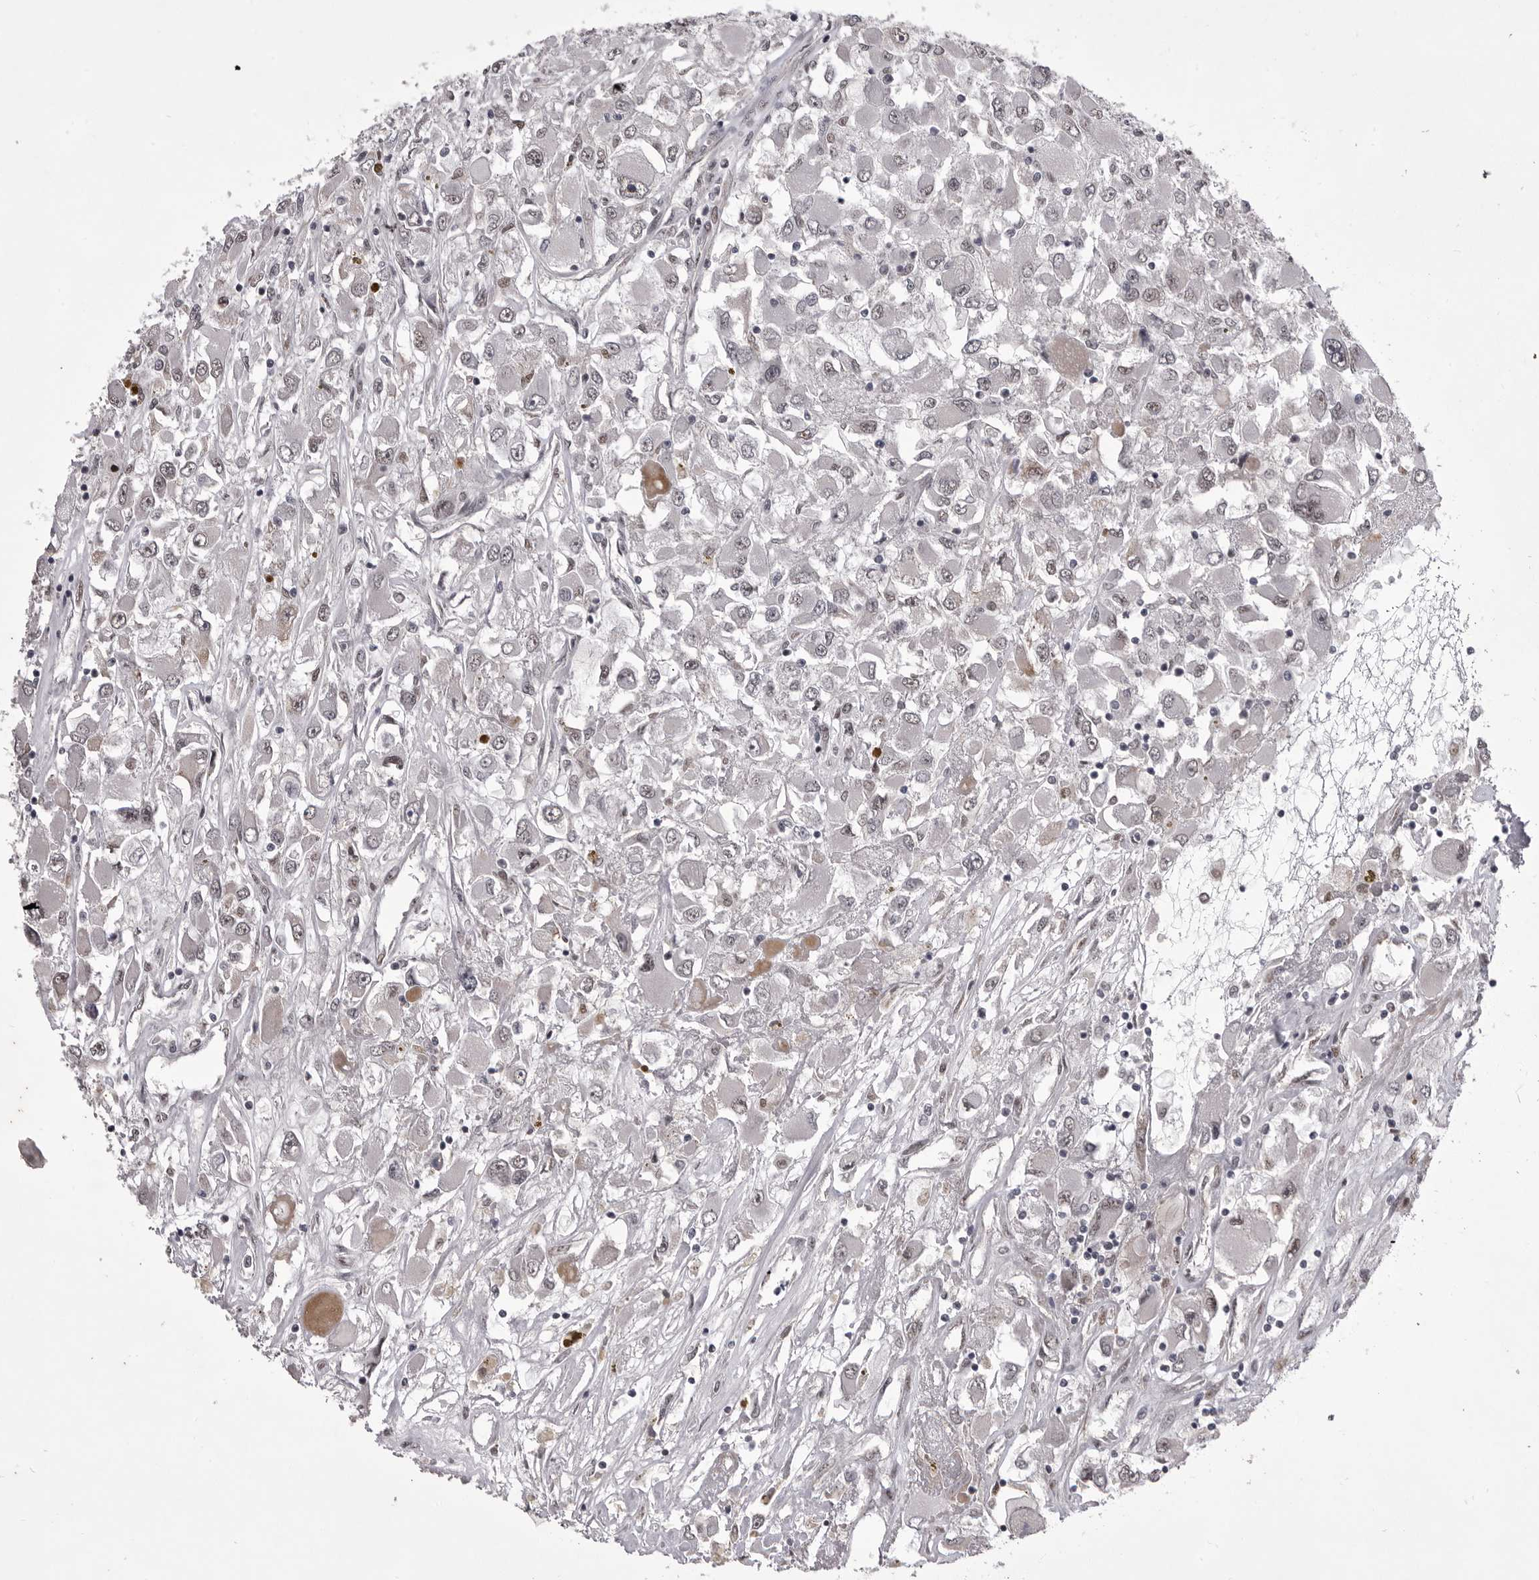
{"staining": {"intensity": "negative", "quantity": "none", "location": "none"}, "tissue": "renal cancer", "cell_type": "Tumor cells", "image_type": "cancer", "snomed": [{"axis": "morphology", "description": "Adenocarcinoma, NOS"}, {"axis": "topography", "description": "Kidney"}], "caption": "DAB (3,3'-diaminobenzidine) immunohistochemical staining of renal adenocarcinoma demonstrates no significant staining in tumor cells.", "gene": "PRPF3", "patient": {"sex": "female", "age": 52}}